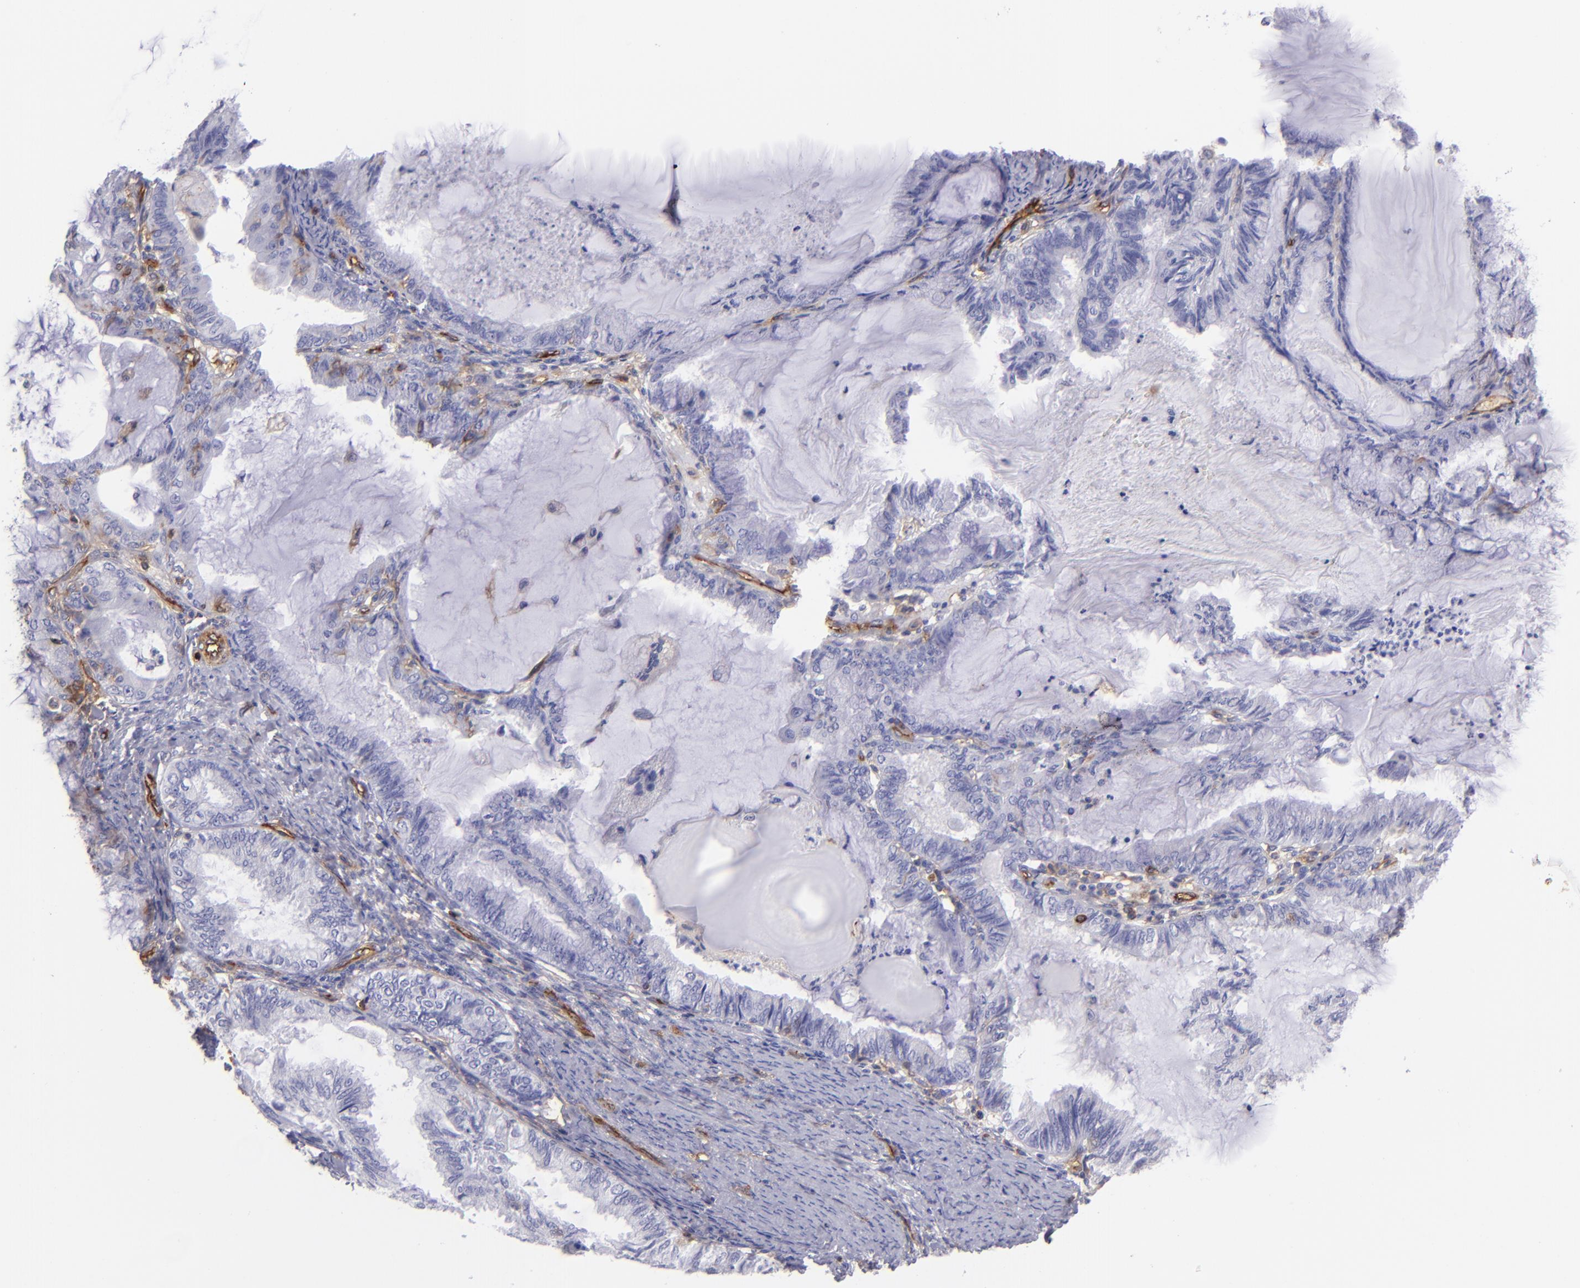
{"staining": {"intensity": "negative", "quantity": "none", "location": "none"}, "tissue": "endometrial cancer", "cell_type": "Tumor cells", "image_type": "cancer", "snomed": [{"axis": "morphology", "description": "Adenocarcinoma, NOS"}, {"axis": "topography", "description": "Endometrium"}], "caption": "This is an immunohistochemistry micrograph of adenocarcinoma (endometrial). There is no staining in tumor cells.", "gene": "ENTPD1", "patient": {"sex": "female", "age": 86}}